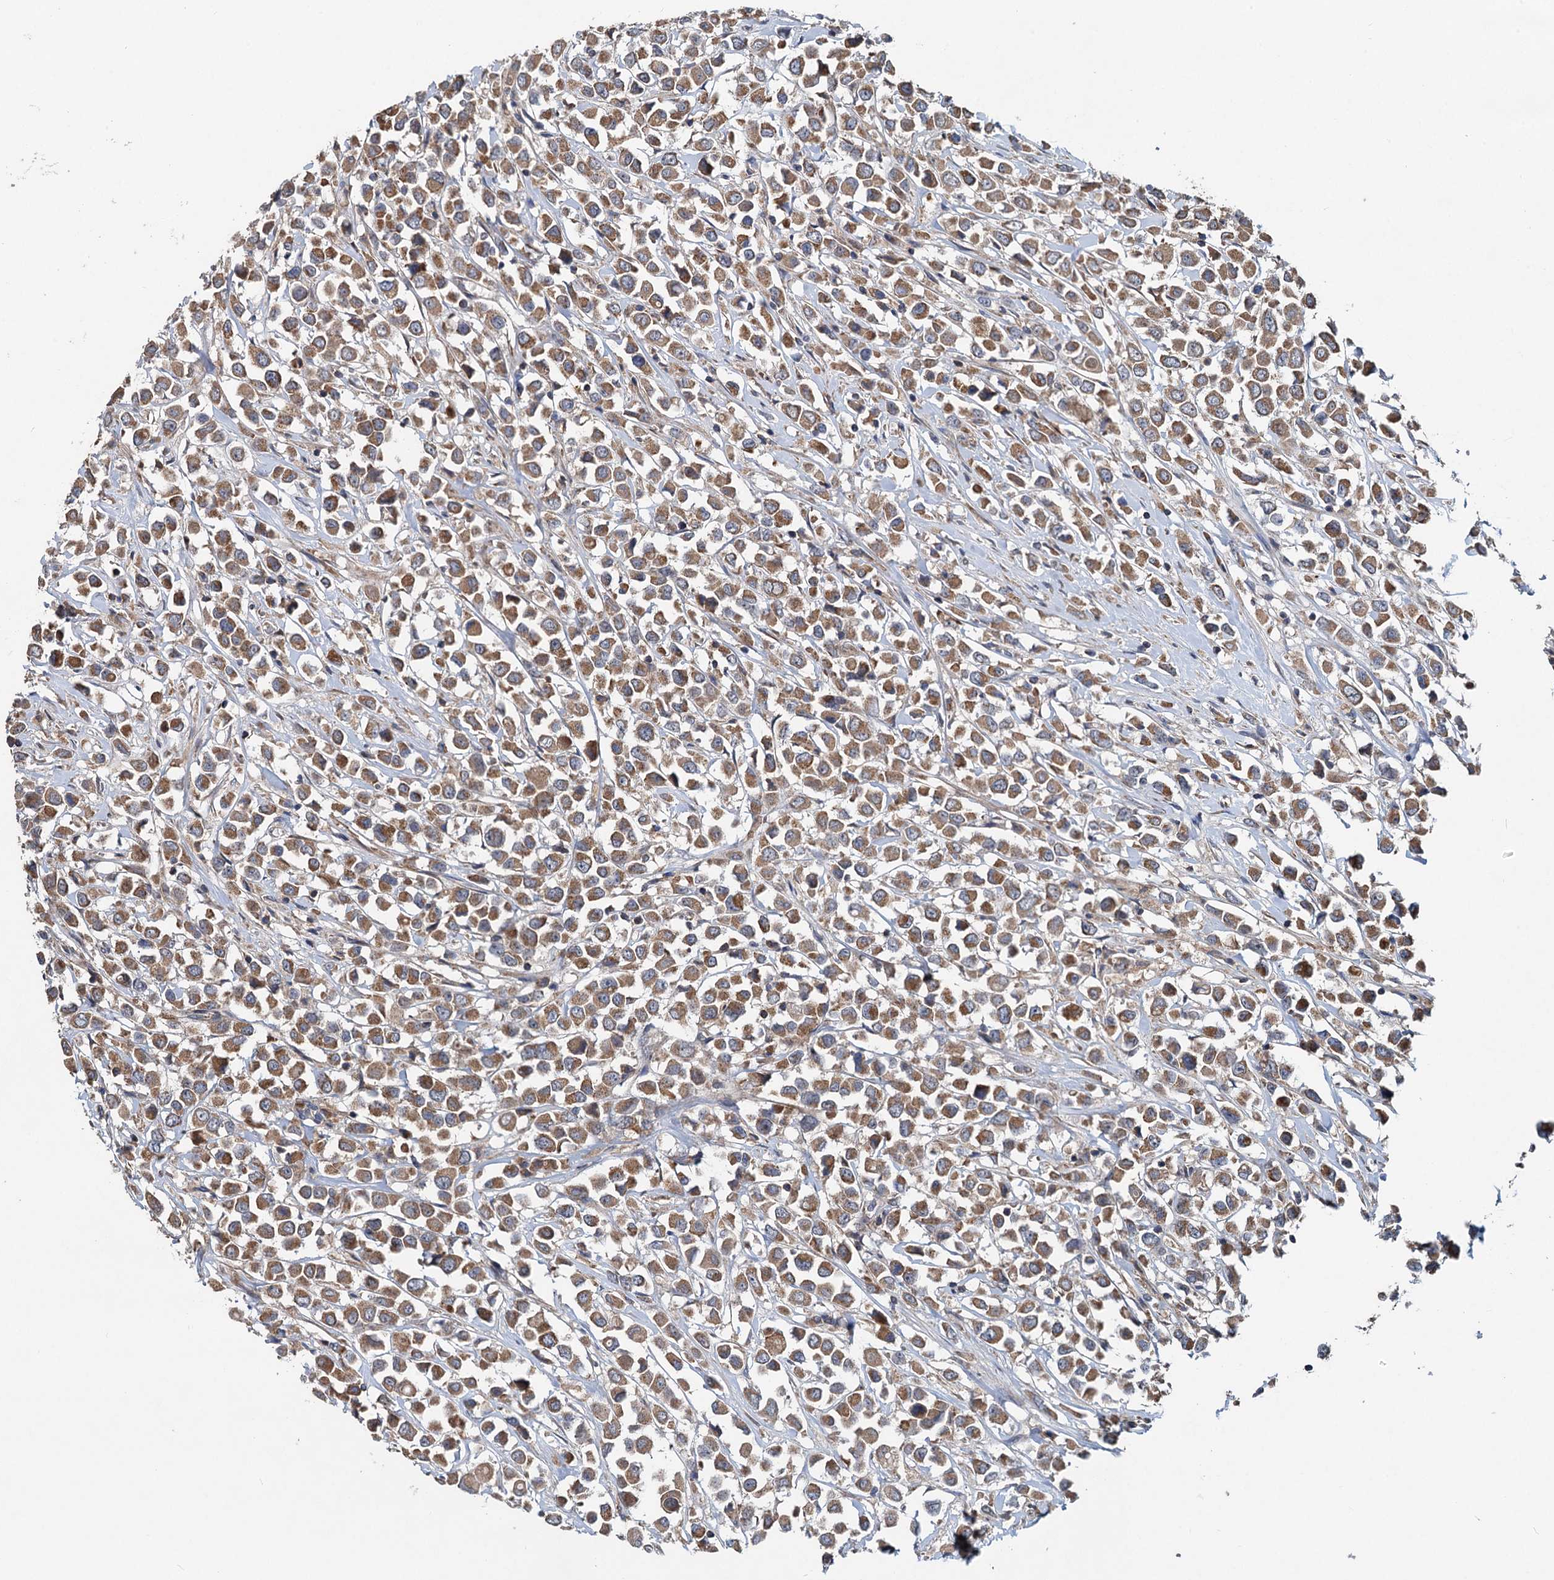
{"staining": {"intensity": "moderate", "quantity": ">75%", "location": "cytoplasmic/membranous"}, "tissue": "breast cancer", "cell_type": "Tumor cells", "image_type": "cancer", "snomed": [{"axis": "morphology", "description": "Duct carcinoma"}, {"axis": "topography", "description": "Breast"}], "caption": "Tumor cells demonstrate moderate cytoplasmic/membranous expression in approximately >75% of cells in intraductal carcinoma (breast).", "gene": "OTUB1", "patient": {"sex": "female", "age": 61}}